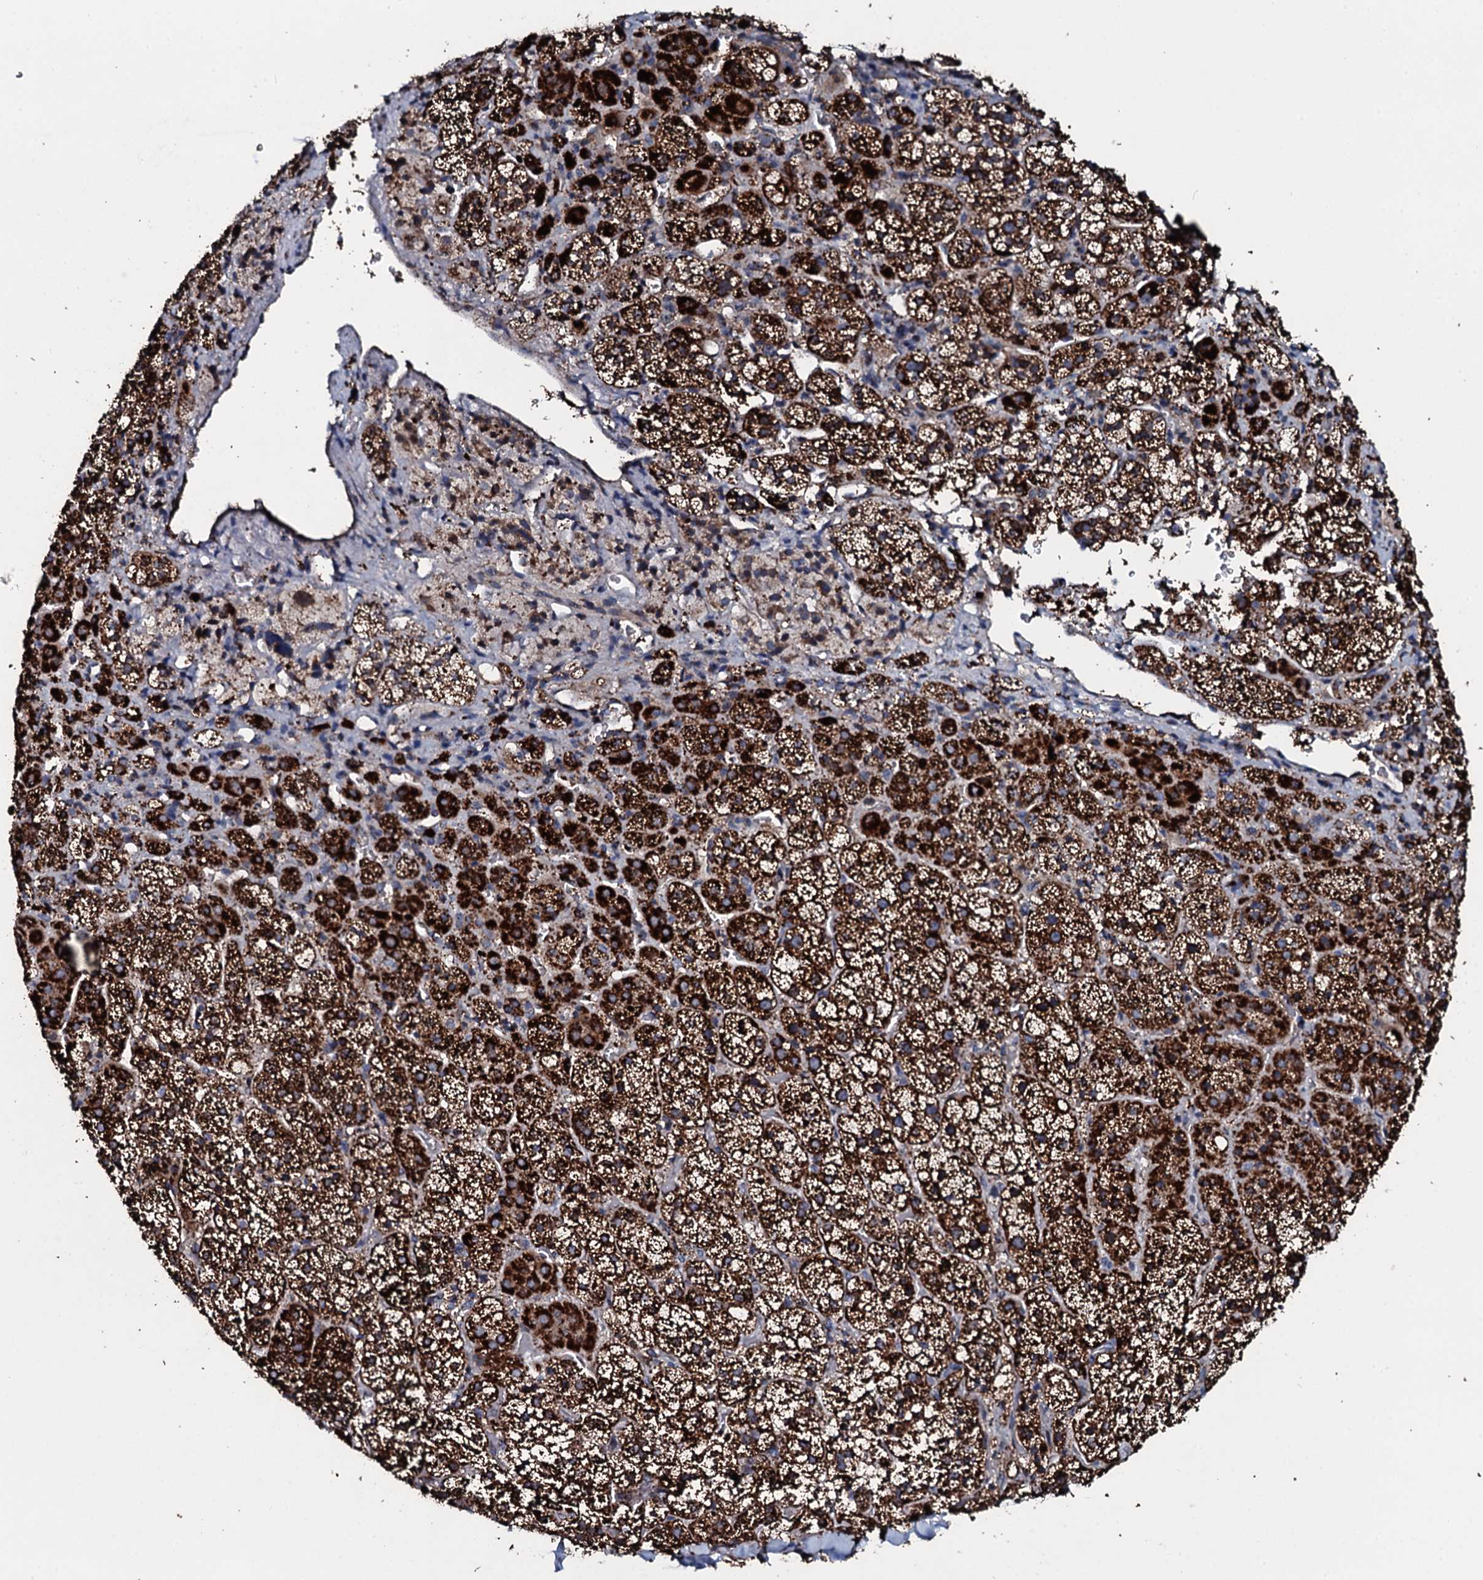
{"staining": {"intensity": "strong", "quantity": ">75%", "location": "cytoplasmic/membranous"}, "tissue": "adrenal gland", "cell_type": "Glandular cells", "image_type": "normal", "snomed": [{"axis": "morphology", "description": "Normal tissue, NOS"}, {"axis": "topography", "description": "Adrenal gland"}], "caption": "Adrenal gland stained with DAB (3,3'-diaminobenzidine) IHC demonstrates high levels of strong cytoplasmic/membranous positivity in about >75% of glandular cells. The staining is performed using DAB (3,3'-diaminobenzidine) brown chromogen to label protein expression. The nuclei are counter-stained blue using hematoxylin.", "gene": "DYNC2I2", "patient": {"sex": "female", "age": 44}}